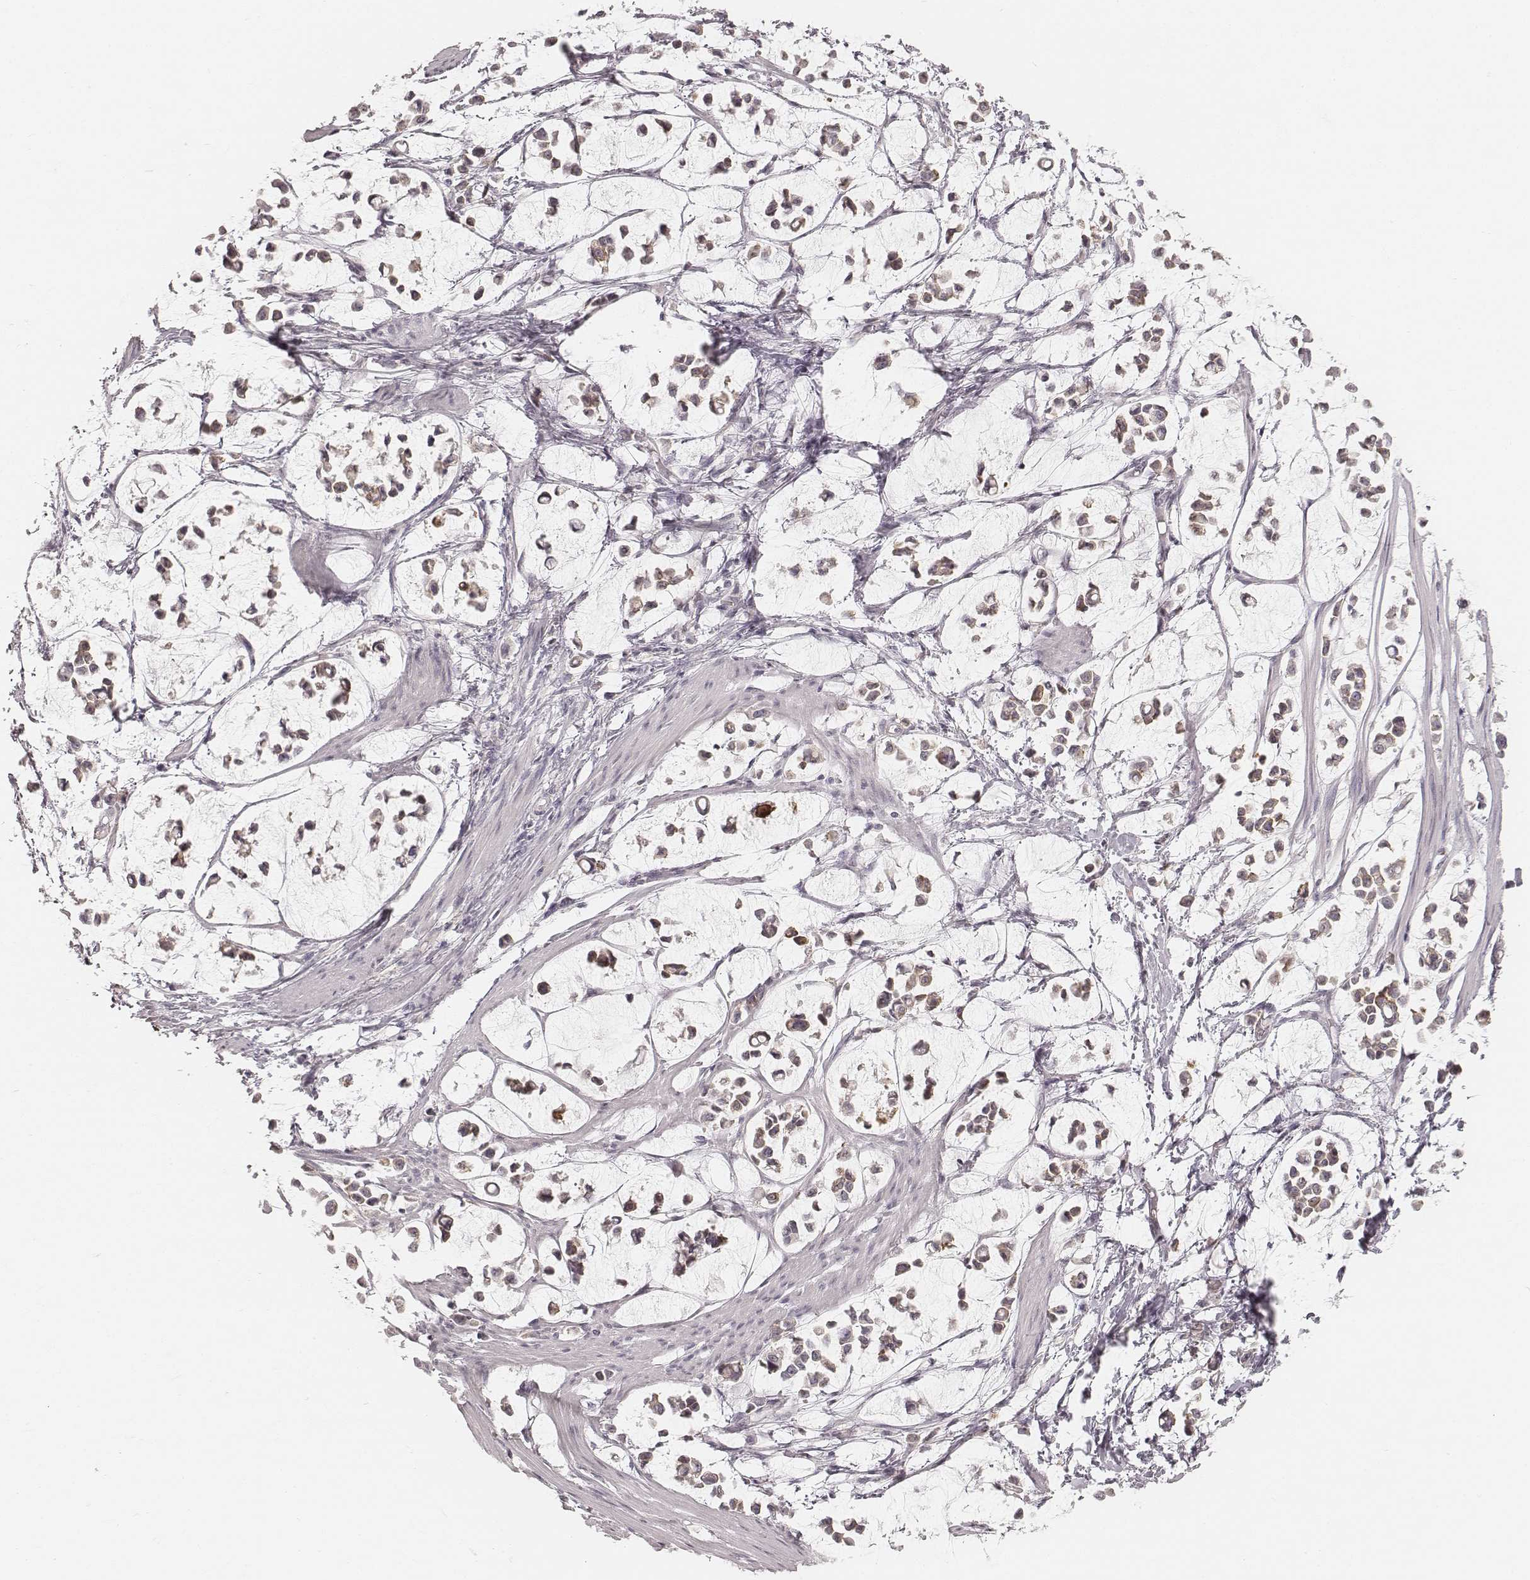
{"staining": {"intensity": "negative", "quantity": "none", "location": "none"}, "tissue": "stomach cancer", "cell_type": "Tumor cells", "image_type": "cancer", "snomed": [{"axis": "morphology", "description": "Adenocarcinoma, NOS"}, {"axis": "topography", "description": "Stomach"}], "caption": "This is an immunohistochemistry (IHC) histopathology image of adenocarcinoma (stomach). There is no positivity in tumor cells.", "gene": "ACACB", "patient": {"sex": "male", "age": 82}}